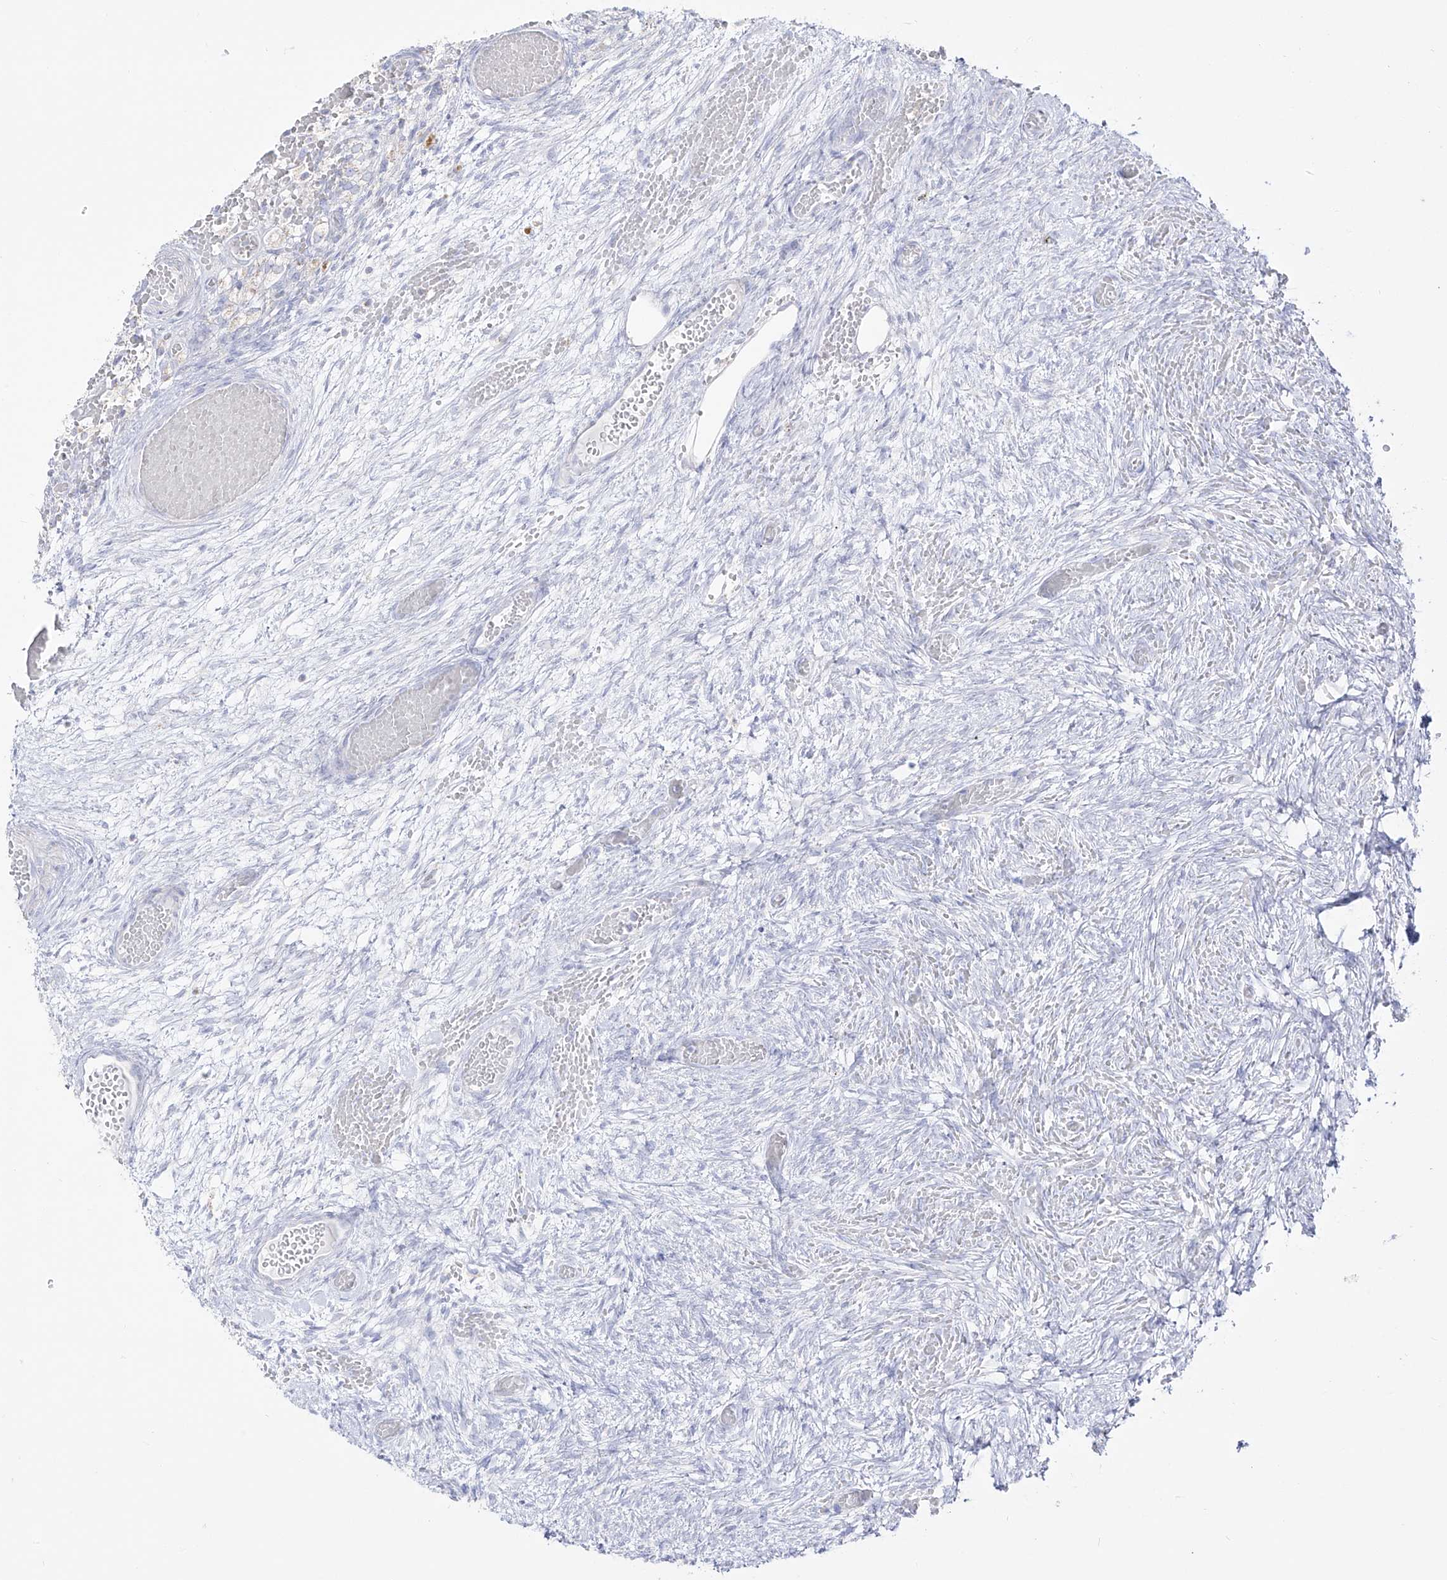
{"staining": {"intensity": "negative", "quantity": "none", "location": "none"}, "tissue": "ovary", "cell_type": "Ovarian stroma cells", "image_type": "normal", "snomed": [{"axis": "morphology", "description": "Adenocarcinoma, NOS"}, {"axis": "topography", "description": "Endometrium"}], "caption": "An immunohistochemistry histopathology image of normal ovary is shown. There is no staining in ovarian stroma cells of ovary.", "gene": "RCHY1", "patient": {"sex": "female", "age": 32}}